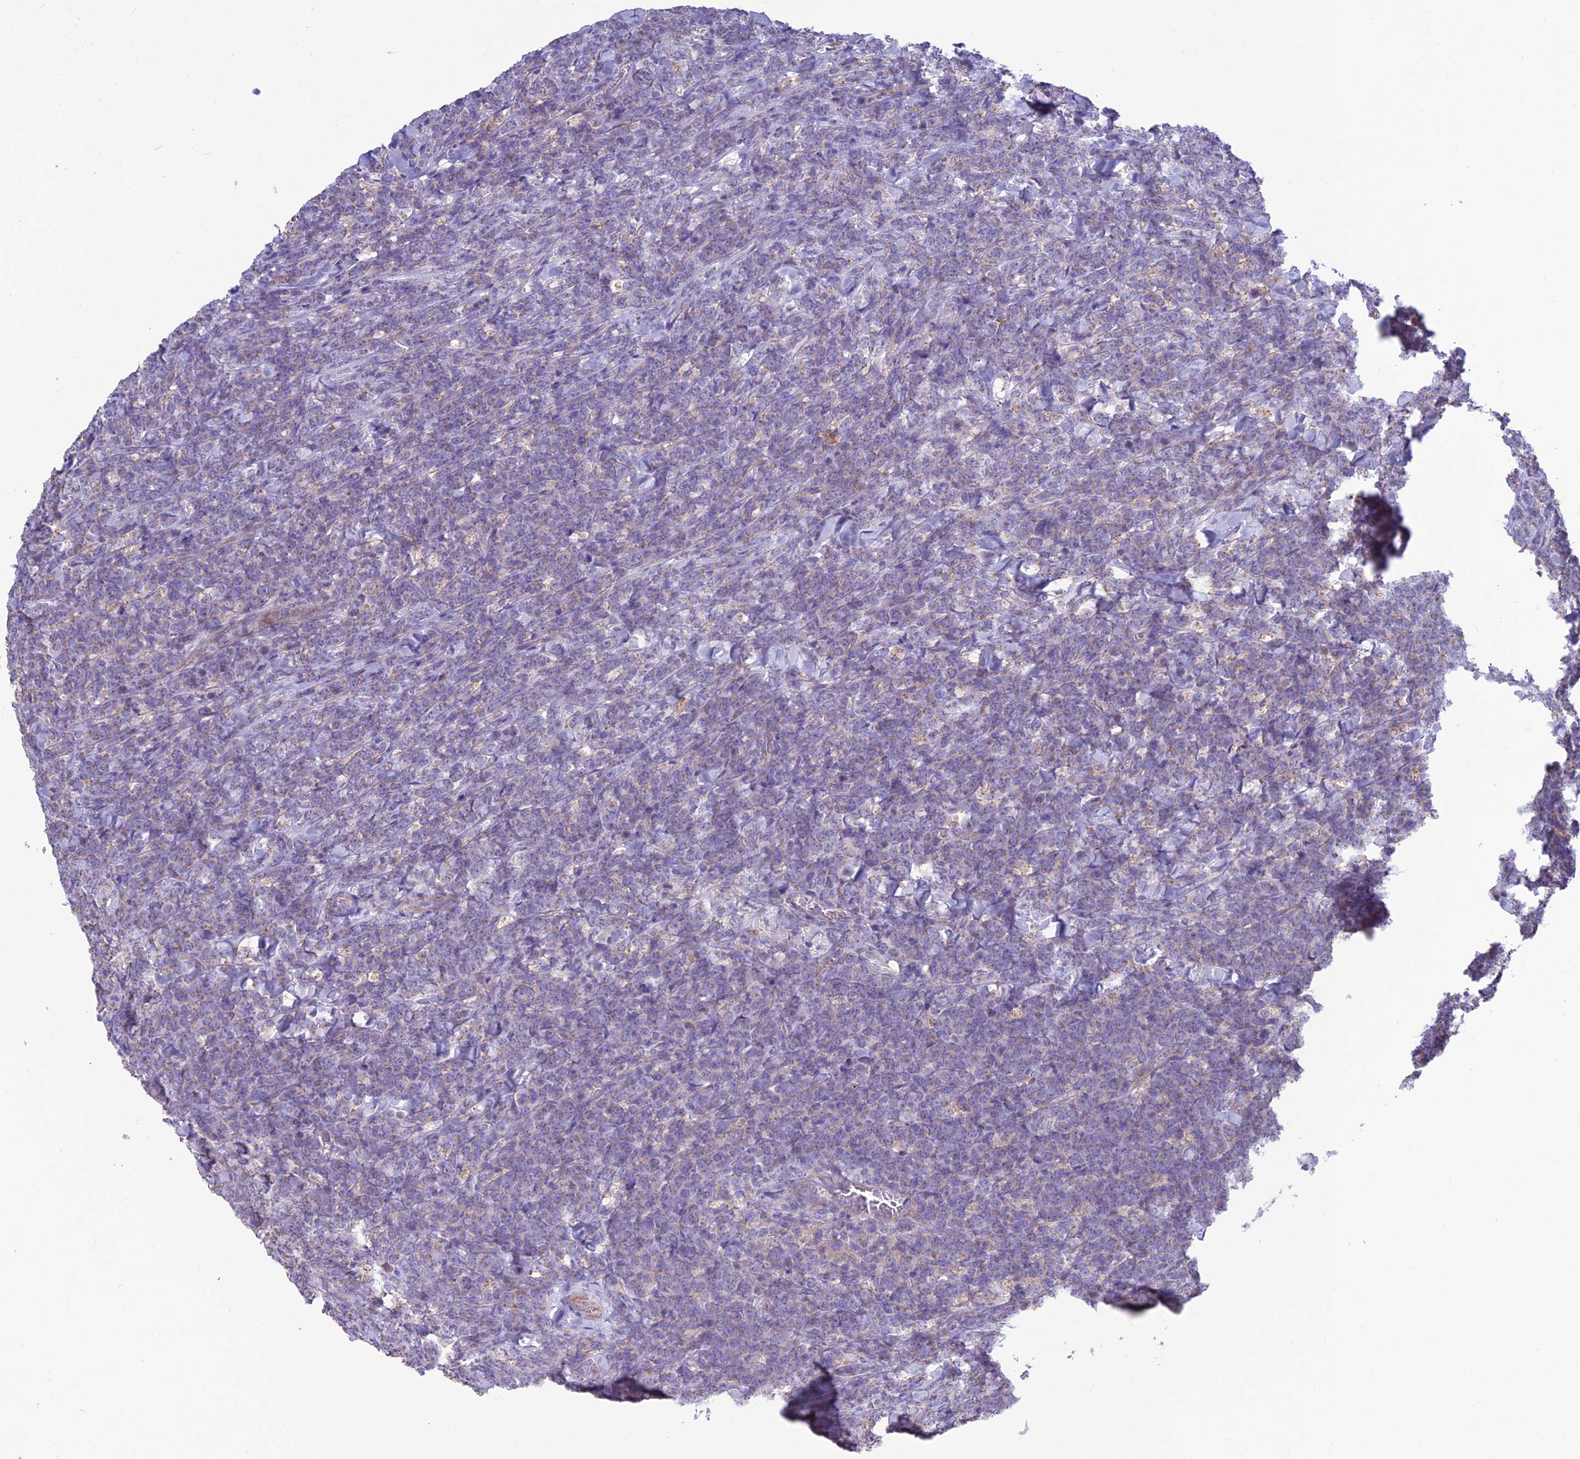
{"staining": {"intensity": "weak", "quantity": "<25%", "location": "cytoplasmic/membranous"}, "tissue": "lymphoma", "cell_type": "Tumor cells", "image_type": "cancer", "snomed": [{"axis": "morphology", "description": "Malignant lymphoma, non-Hodgkin's type, High grade"}, {"axis": "topography", "description": "Small intestine"}], "caption": "An IHC histopathology image of lymphoma is shown. There is no staining in tumor cells of lymphoma. Nuclei are stained in blue.", "gene": "BHMT2", "patient": {"sex": "male", "age": 8}}